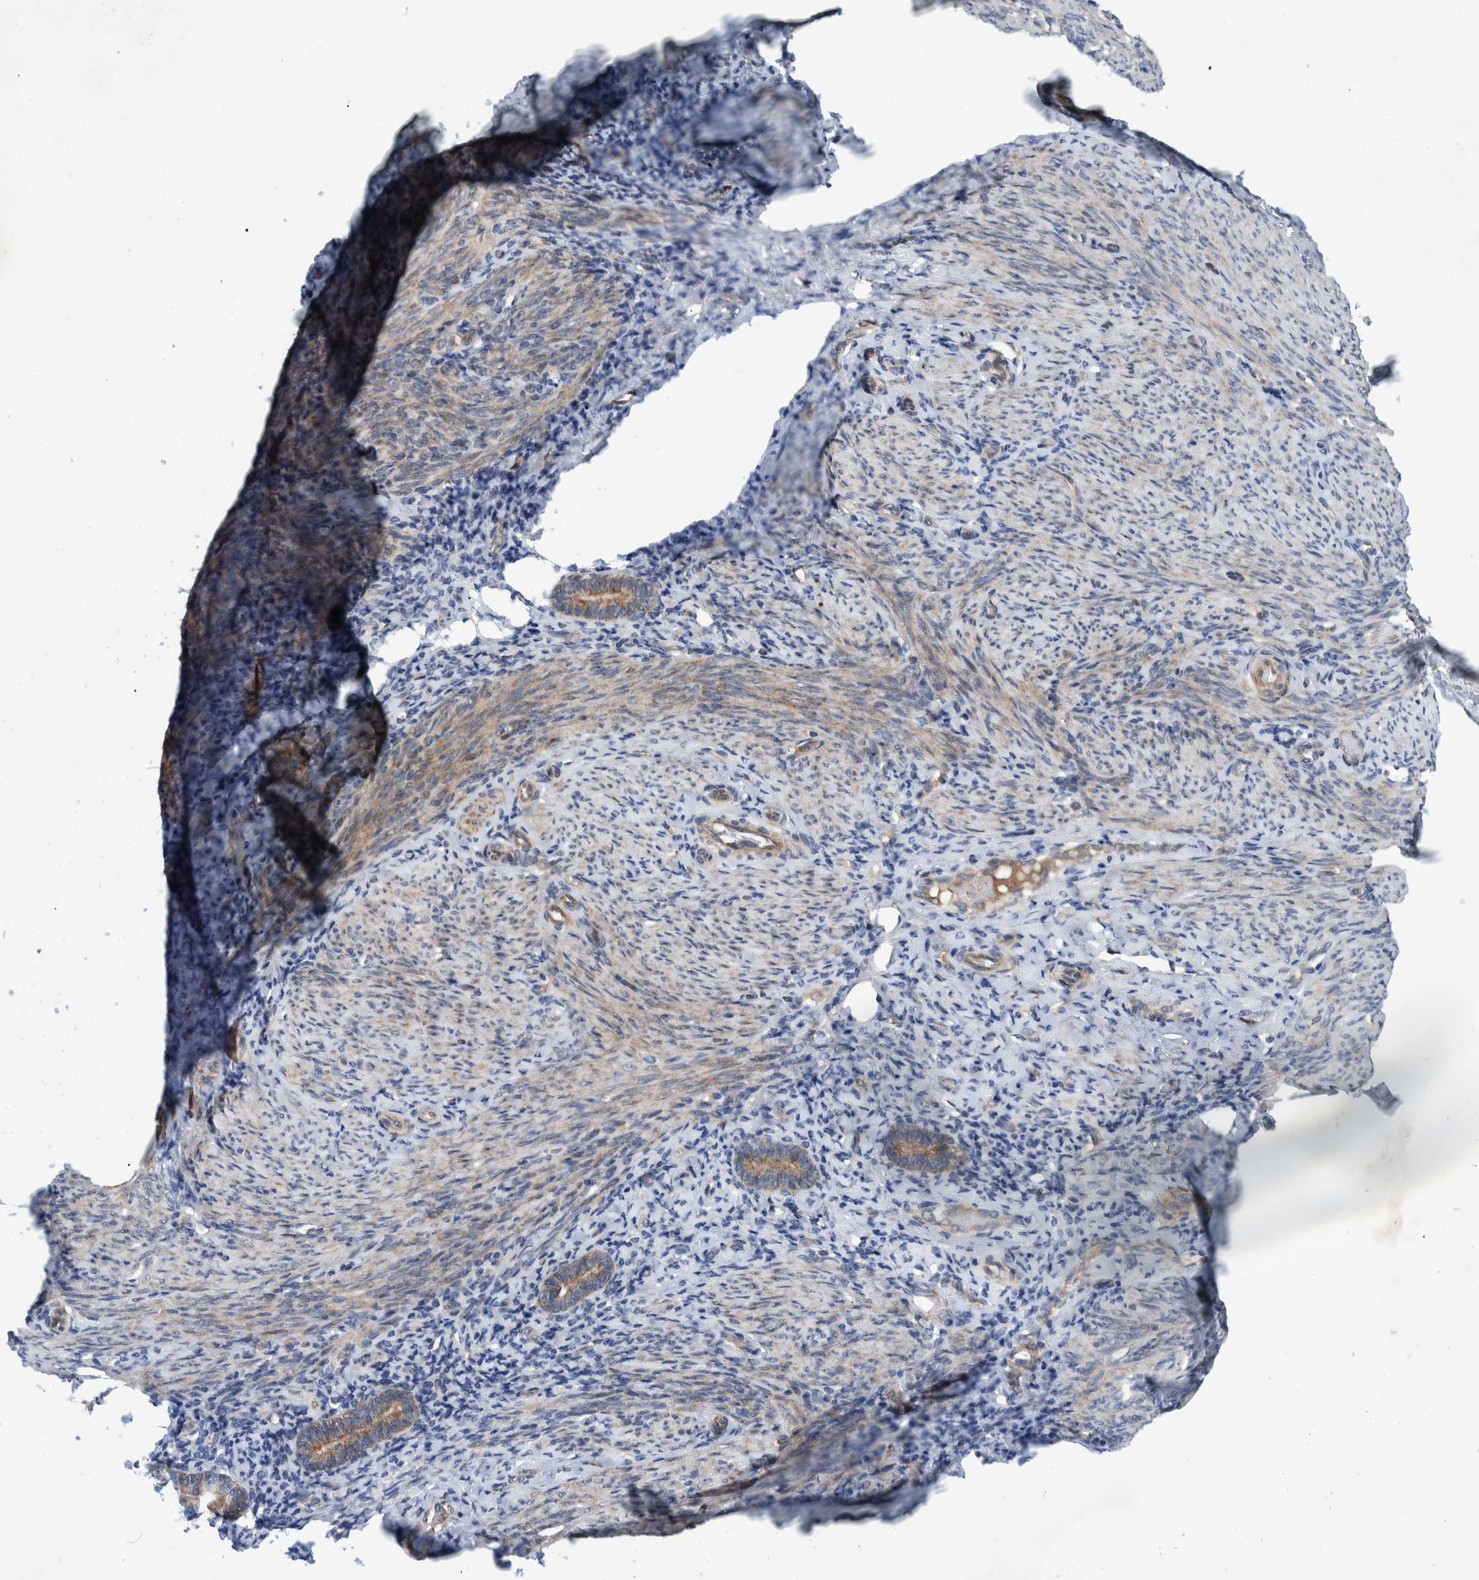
{"staining": {"intensity": "weak", "quantity": "<25%", "location": "cytoplasmic/membranous"}, "tissue": "endometrium", "cell_type": "Cells in endometrial stroma", "image_type": "normal", "snomed": [{"axis": "morphology", "description": "Normal tissue, NOS"}, {"axis": "topography", "description": "Endometrium"}], "caption": "This is an immunohistochemistry (IHC) micrograph of benign human endometrium. There is no staining in cells in endometrial stroma.", "gene": "ITIH3", "patient": {"sex": "female", "age": 51}}